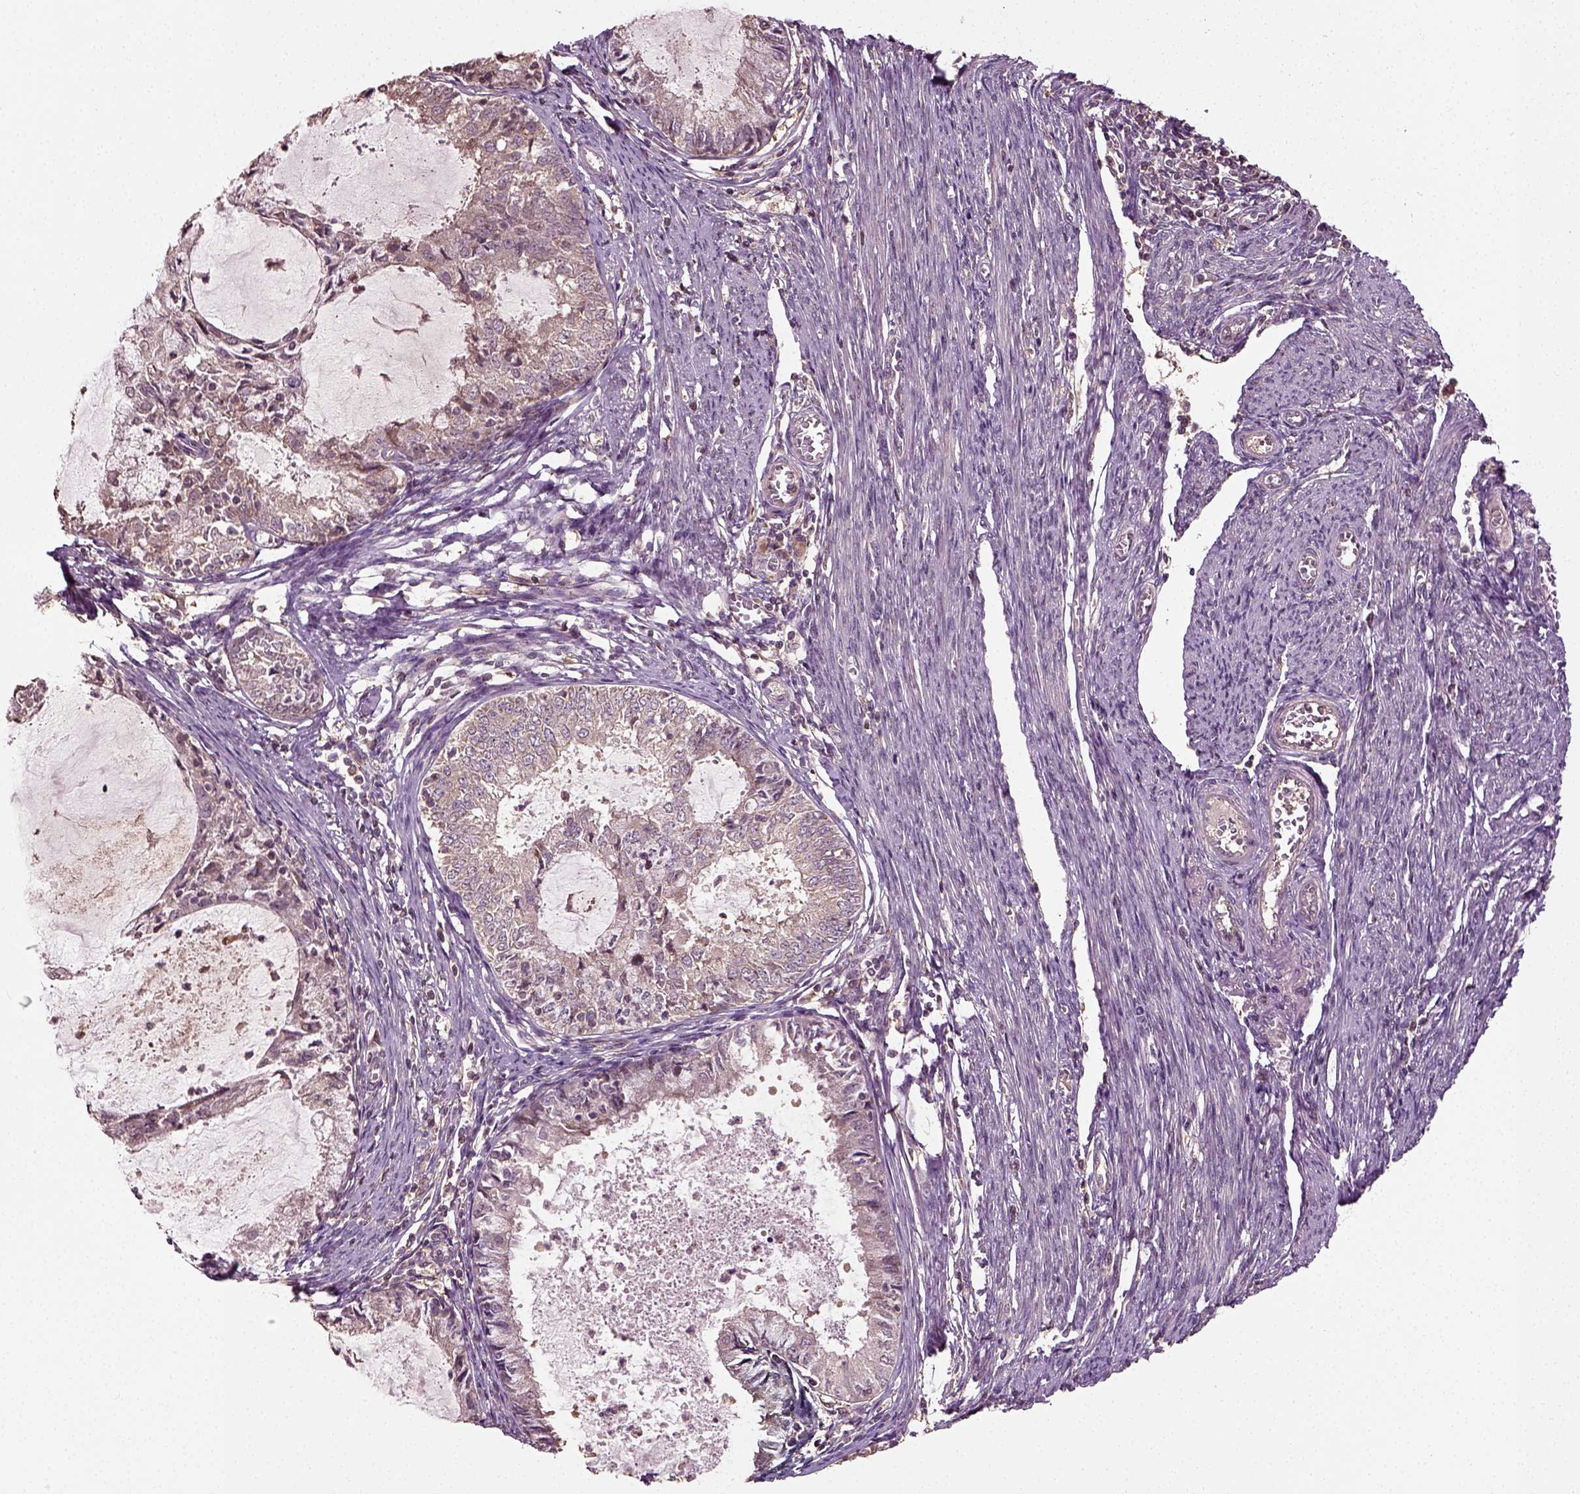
{"staining": {"intensity": "weak", "quantity": "25%-75%", "location": "cytoplasmic/membranous"}, "tissue": "endometrial cancer", "cell_type": "Tumor cells", "image_type": "cancer", "snomed": [{"axis": "morphology", "description": "Adenocarcinoma, NOS"}, {"axis": "topography", "description": "Endometrium"}], "caption": "Immunohistochemistry (DAB (3,3'-diaminobenzidine)) staining of endometrial cancer (adenocarcinoma) shows weak cytoplasmic/membranous protein staining in approximately 25%-75% of tumor cells. Nuclei are stained in blue.", "gene": "ERV3-1", "patient": {"sex": "female", "age": 57}}